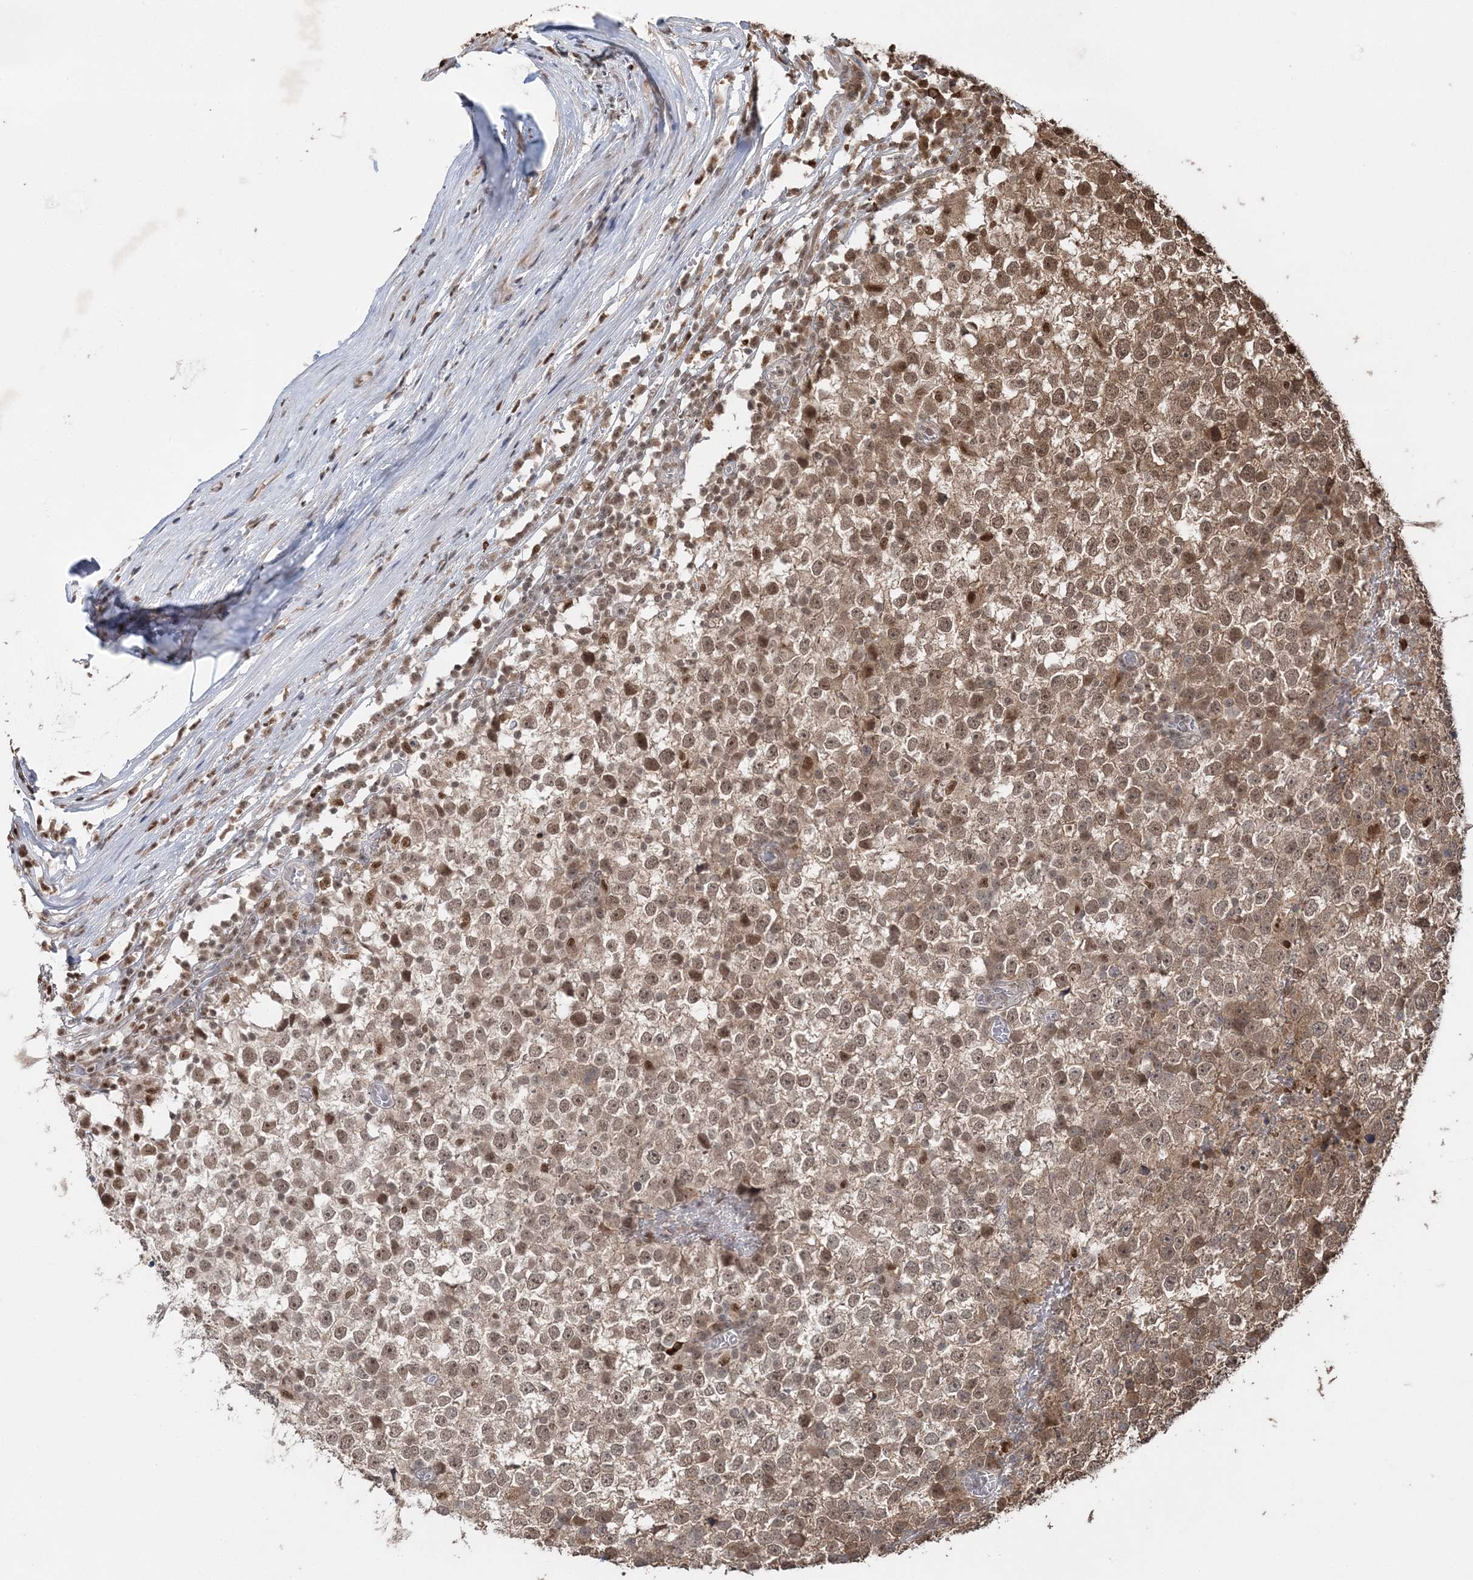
{"staining": {"intensity": "moderate", "quantity": ">75%", "location": "cytoplasmic/membranous,nuclear"}, "tissue": "testis cancer", "cell_type": "Tumor cells", "image_type": "cancer", "snomed": [{"axis": "morphology", "description": "Seminoma, NOS"}, {"axis": "topography", "description": "Testis"}], "caption": "Brown immunohistochemical staining in human seminoma (testis) demonstrates moderate cytoplasmic/membranous and nuclear positivity in about >75% of tumor cells.", "gene": "SLU7", "patient": {"sex": "male", "age": 65}}